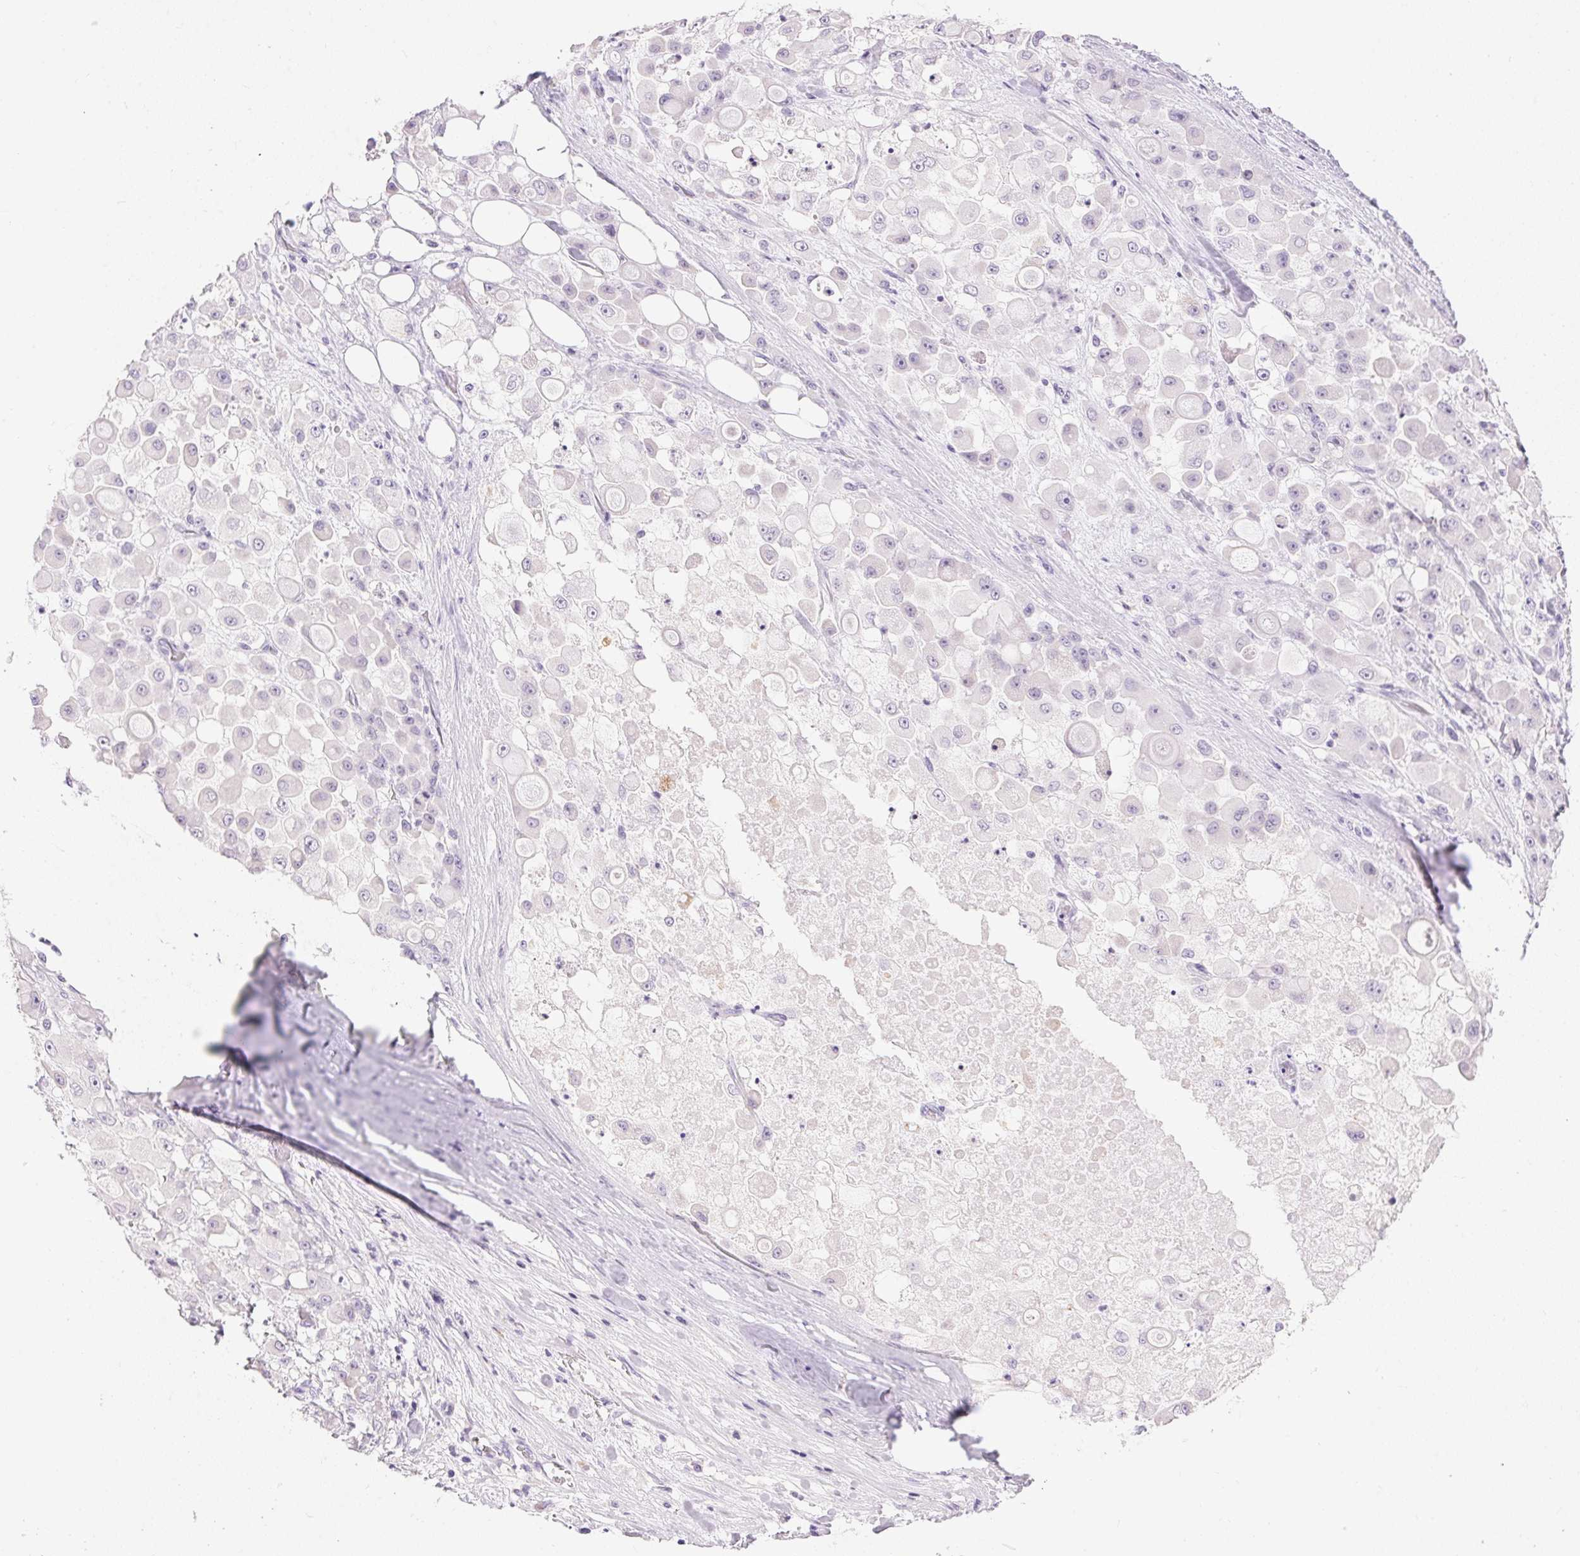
{"staining": {"intensity": "negative", "quantity": "none", "location": "none"}, "tissue": "stomach cancer", "cell_type": "Tumor cells", "image_type": "cancer", "snomed": [{"axis": "morphology", "description": "Adenocarcinoma, NOS"}, {"axis": "topography", "description": "Stomach"}], "caption": "IHC micrograph of neoplastic tissue: human stomach cancer stained with DAB (3,3'-diaminobenzidine) demonstrates no significant protein staining in tumor cells.", "gene": "PNLIPRP3", "patient": {"sex": "female", "age": 76}}